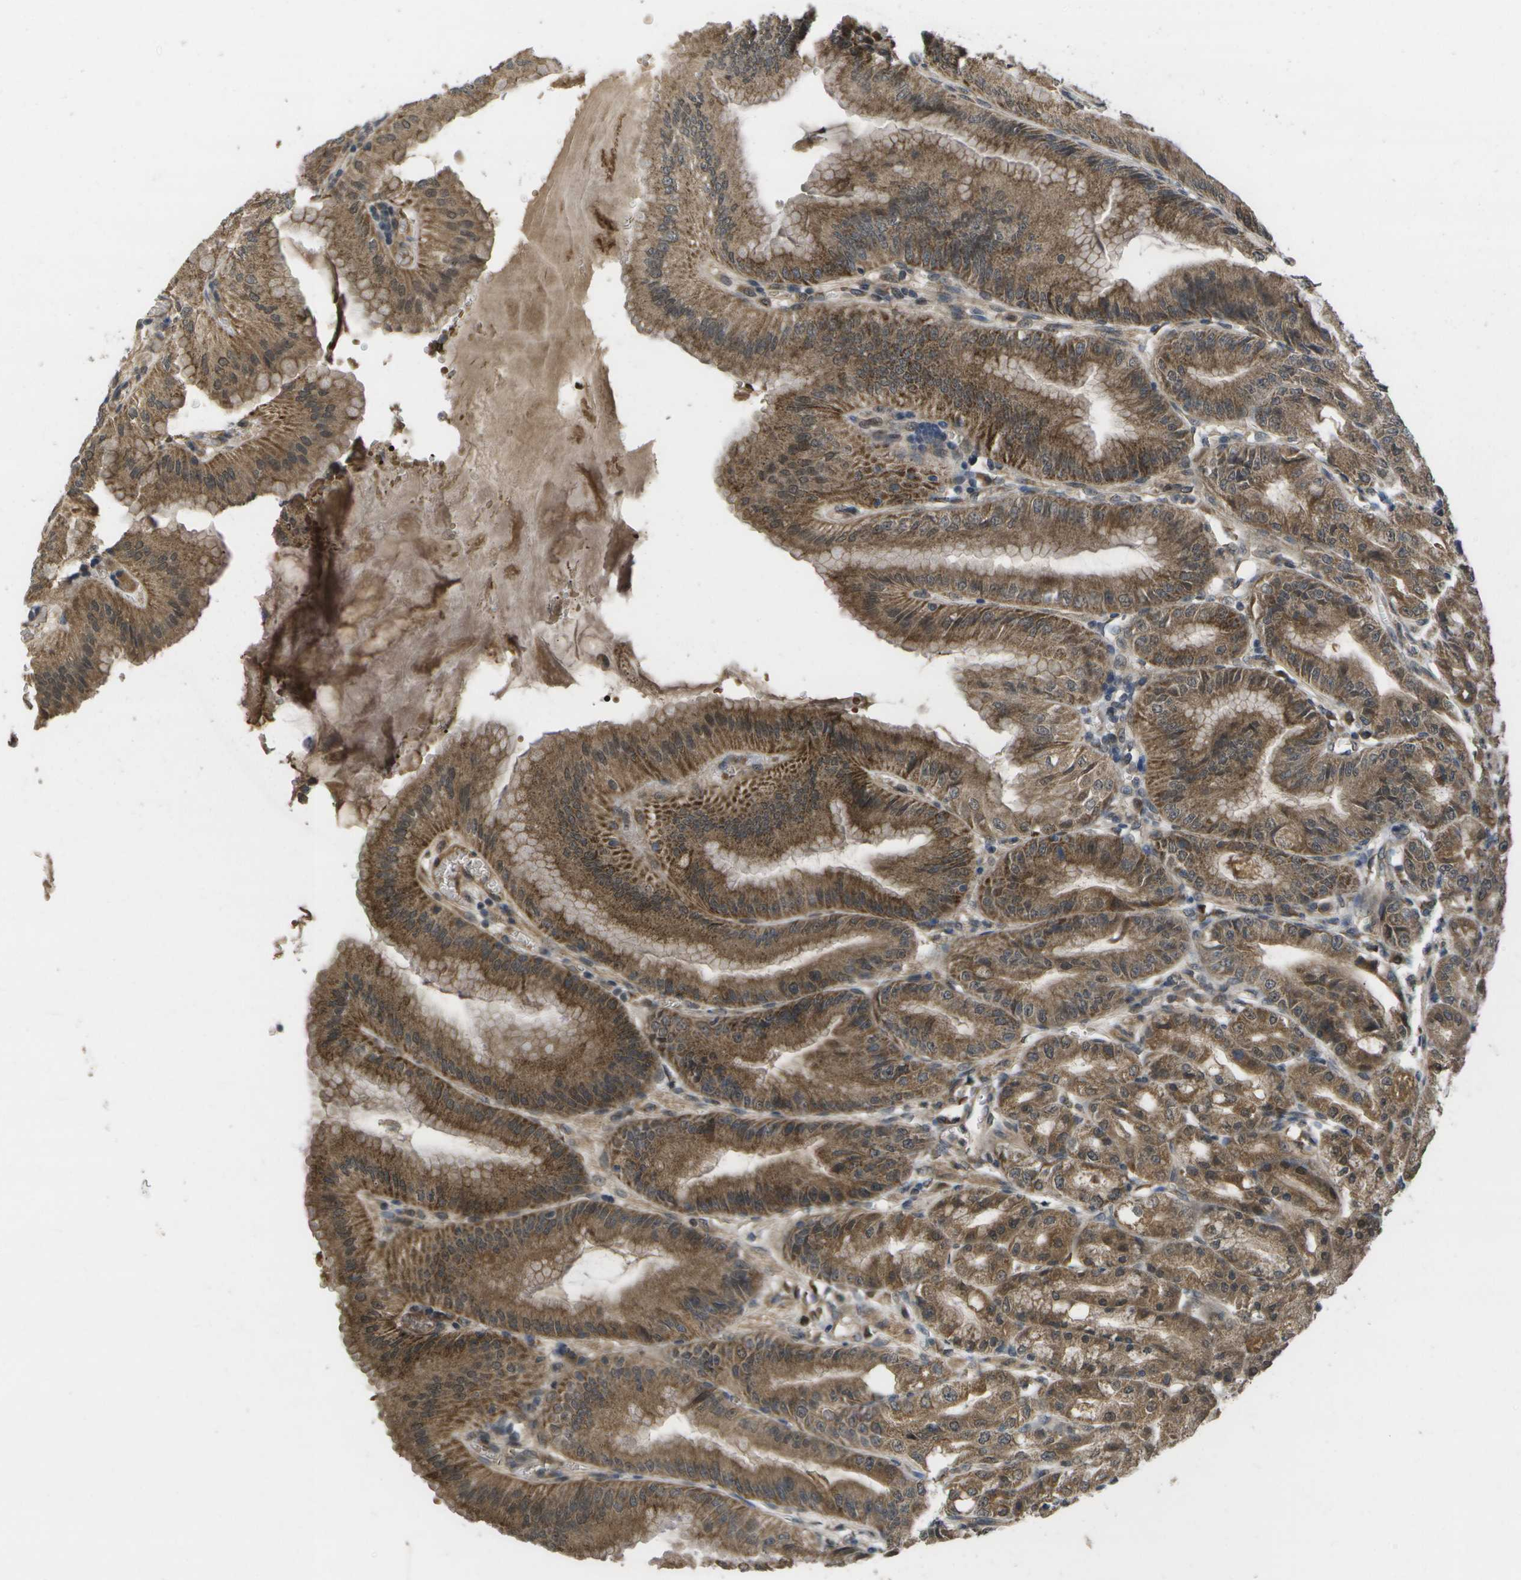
{"staining": {"intensity": "strong", "quantity": ">75%", "location": "cytoplasmic/membranous"}, "tissue": "stomach", "cell_type": "Glandular cells", "image_type": "normal", "snomed": [{"axis": "morphology", "description": "Normal tissue, NOS"}, {"axis": "topography", "description": "Stomach, lower"}], "caption": "DAB immunohistochemical staining of unremarkable stomach demonstrates strong cytoplasmic/membranous protein positivity in approximately >75% of glandular cells.", "gene": "ALAS1", "patient": {"sex": "male", "age": 71}}